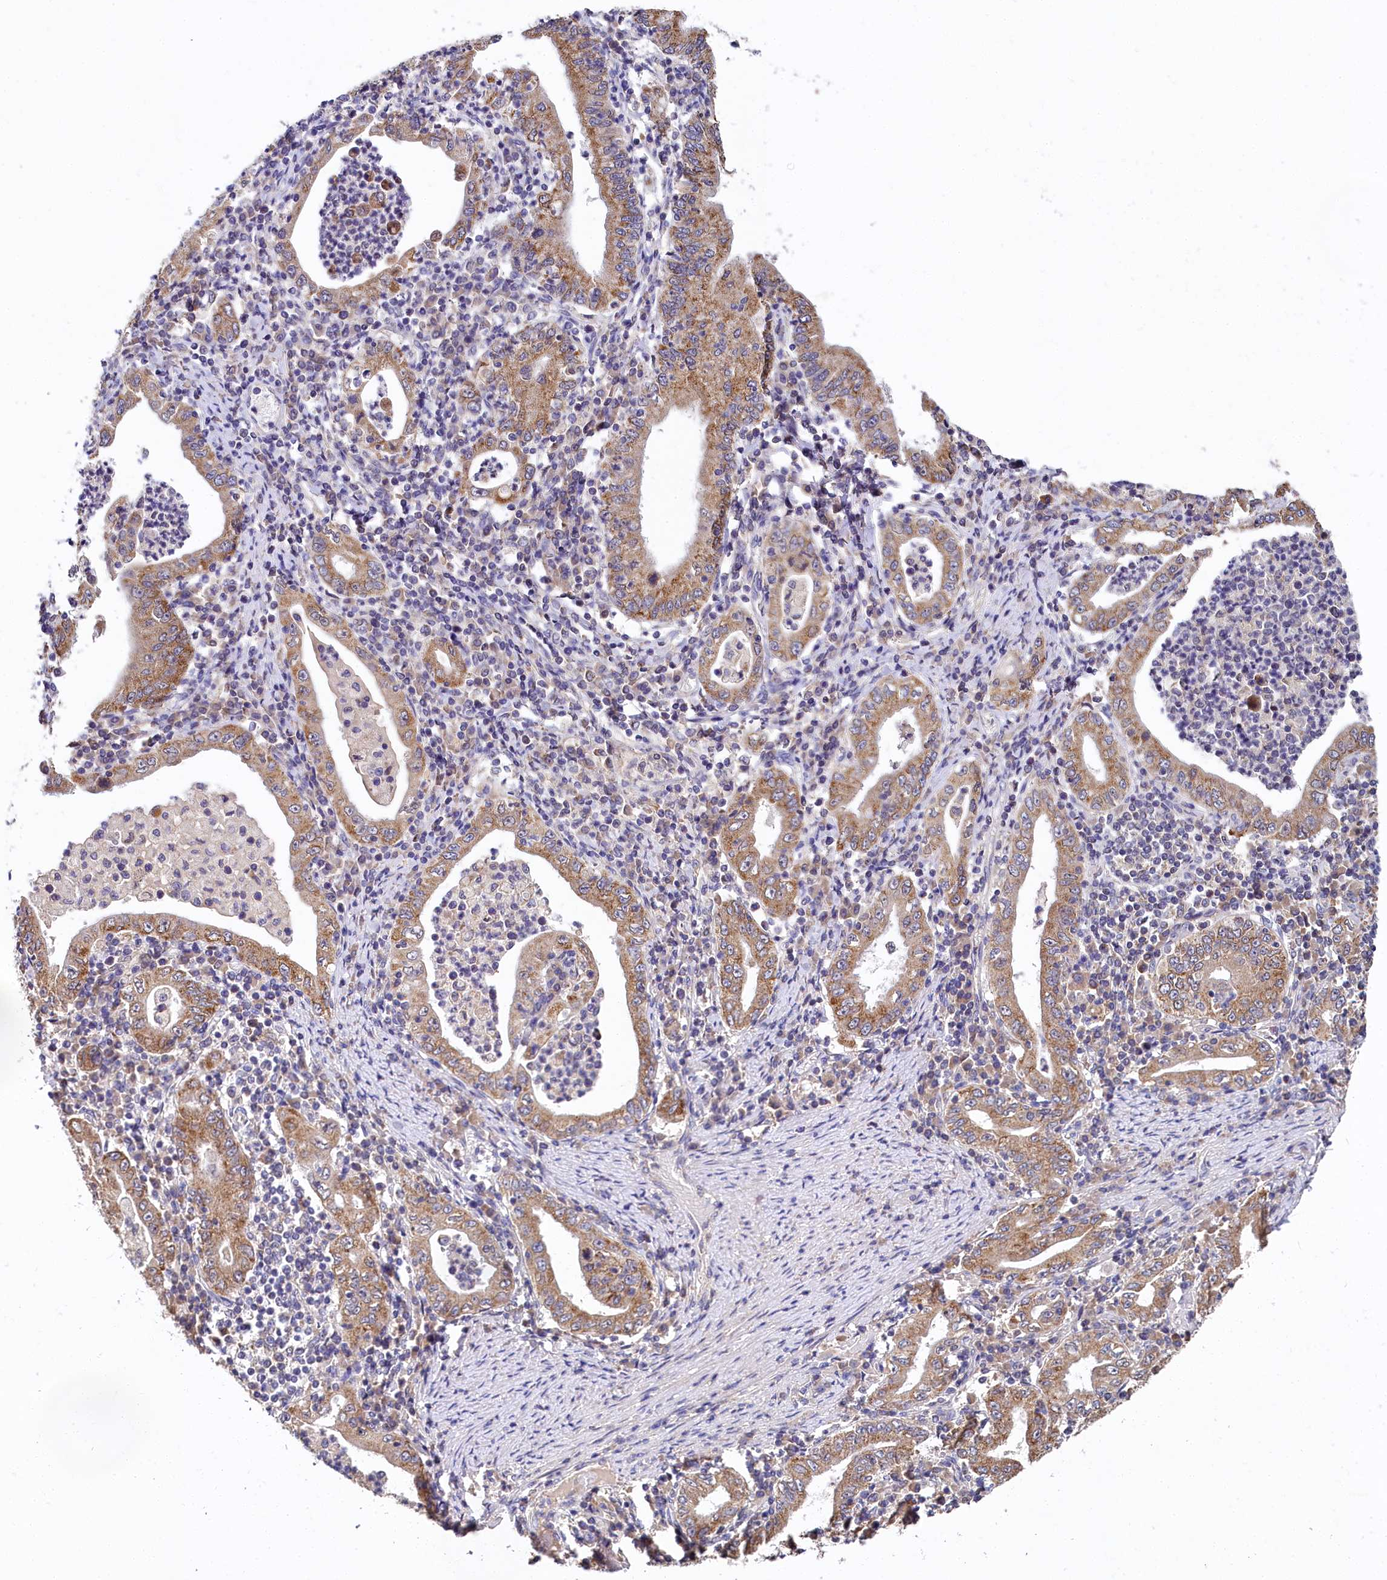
{"staining": {"intensity": "moderate", "quantity": "25%-75%", "location": "cytoplasmic/membranous"}, "tissue": "stomach cancer", "cell_type": "Tumor cells", "image_type": "cancer", "snomed": [{"axis": "morphology", "description": "Normal tissue, NOS"}, {"axis": "morphology", "description": "Adenocarcinoma, NOS"}, {"axis": "topography", "description": "Esophagus"}, {"axis": "topography", "description": "Stomach, upper"}, {"axis": "topography", "description": "Peripheral nerve tissue"}], "caption": "Immunohistochemical staining of human stomach cancer reveals medium levels of moderate cytoplasmic/membranous positivity in approximately 25%-75% of tumor cells.", "gene": "SPINK9", "patient": {"sex": "male", "age": 62}}